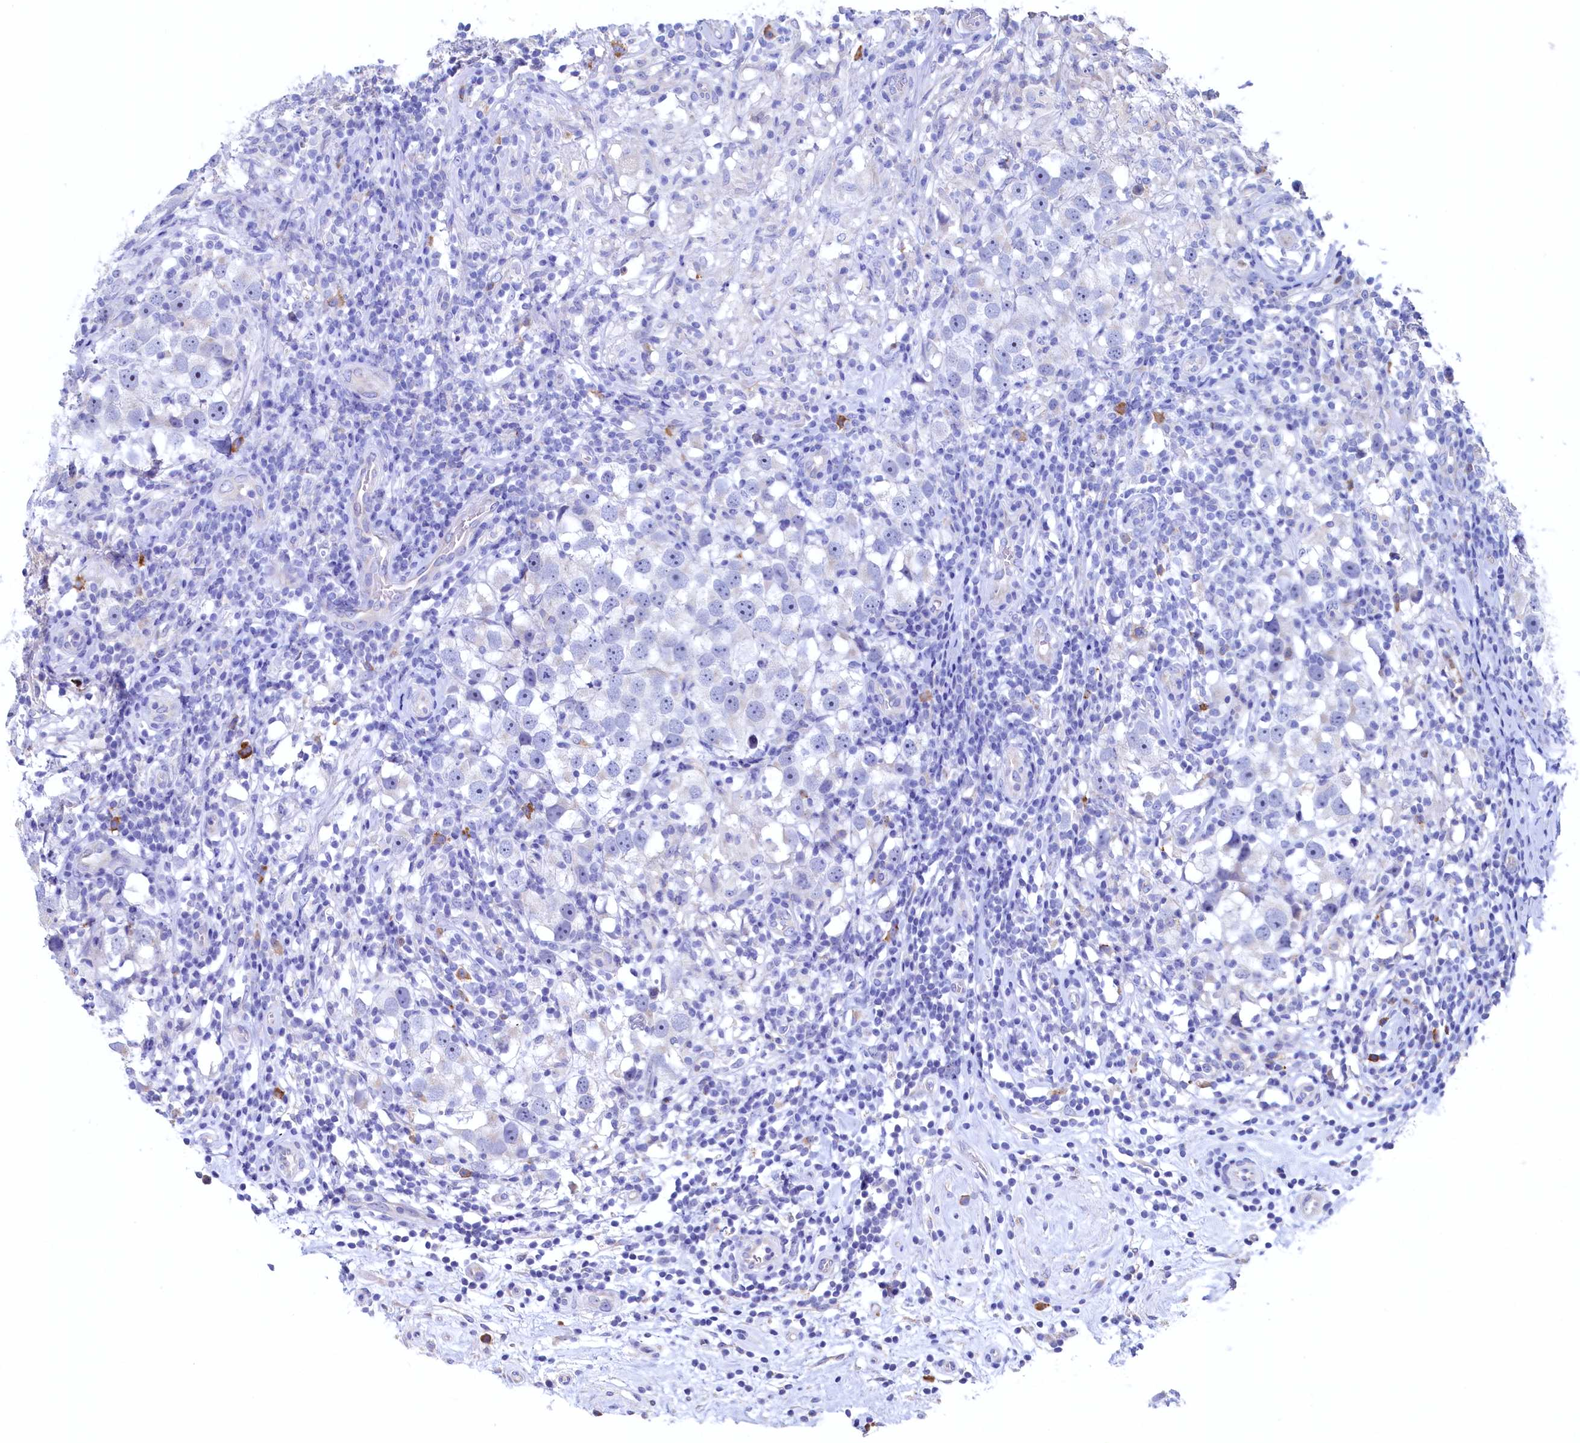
{"staining": {"intensity": "negative", "quantity": "none", "location": "none"}, "tissue": "testis cancer", "cell_type": "Tumor cells", "image_type": "cancer", "snomed": [{"axis": "morphology", "description": "Seminoma, NOS"}, {"axis": "topography", "description": "Testis"}], "caption": "Immunohistochemical staining of testis cancer exhibits no significant expression in tumor cells.", "gene": "CBLIF", "patient": {"sex": "male", "age": 49}}